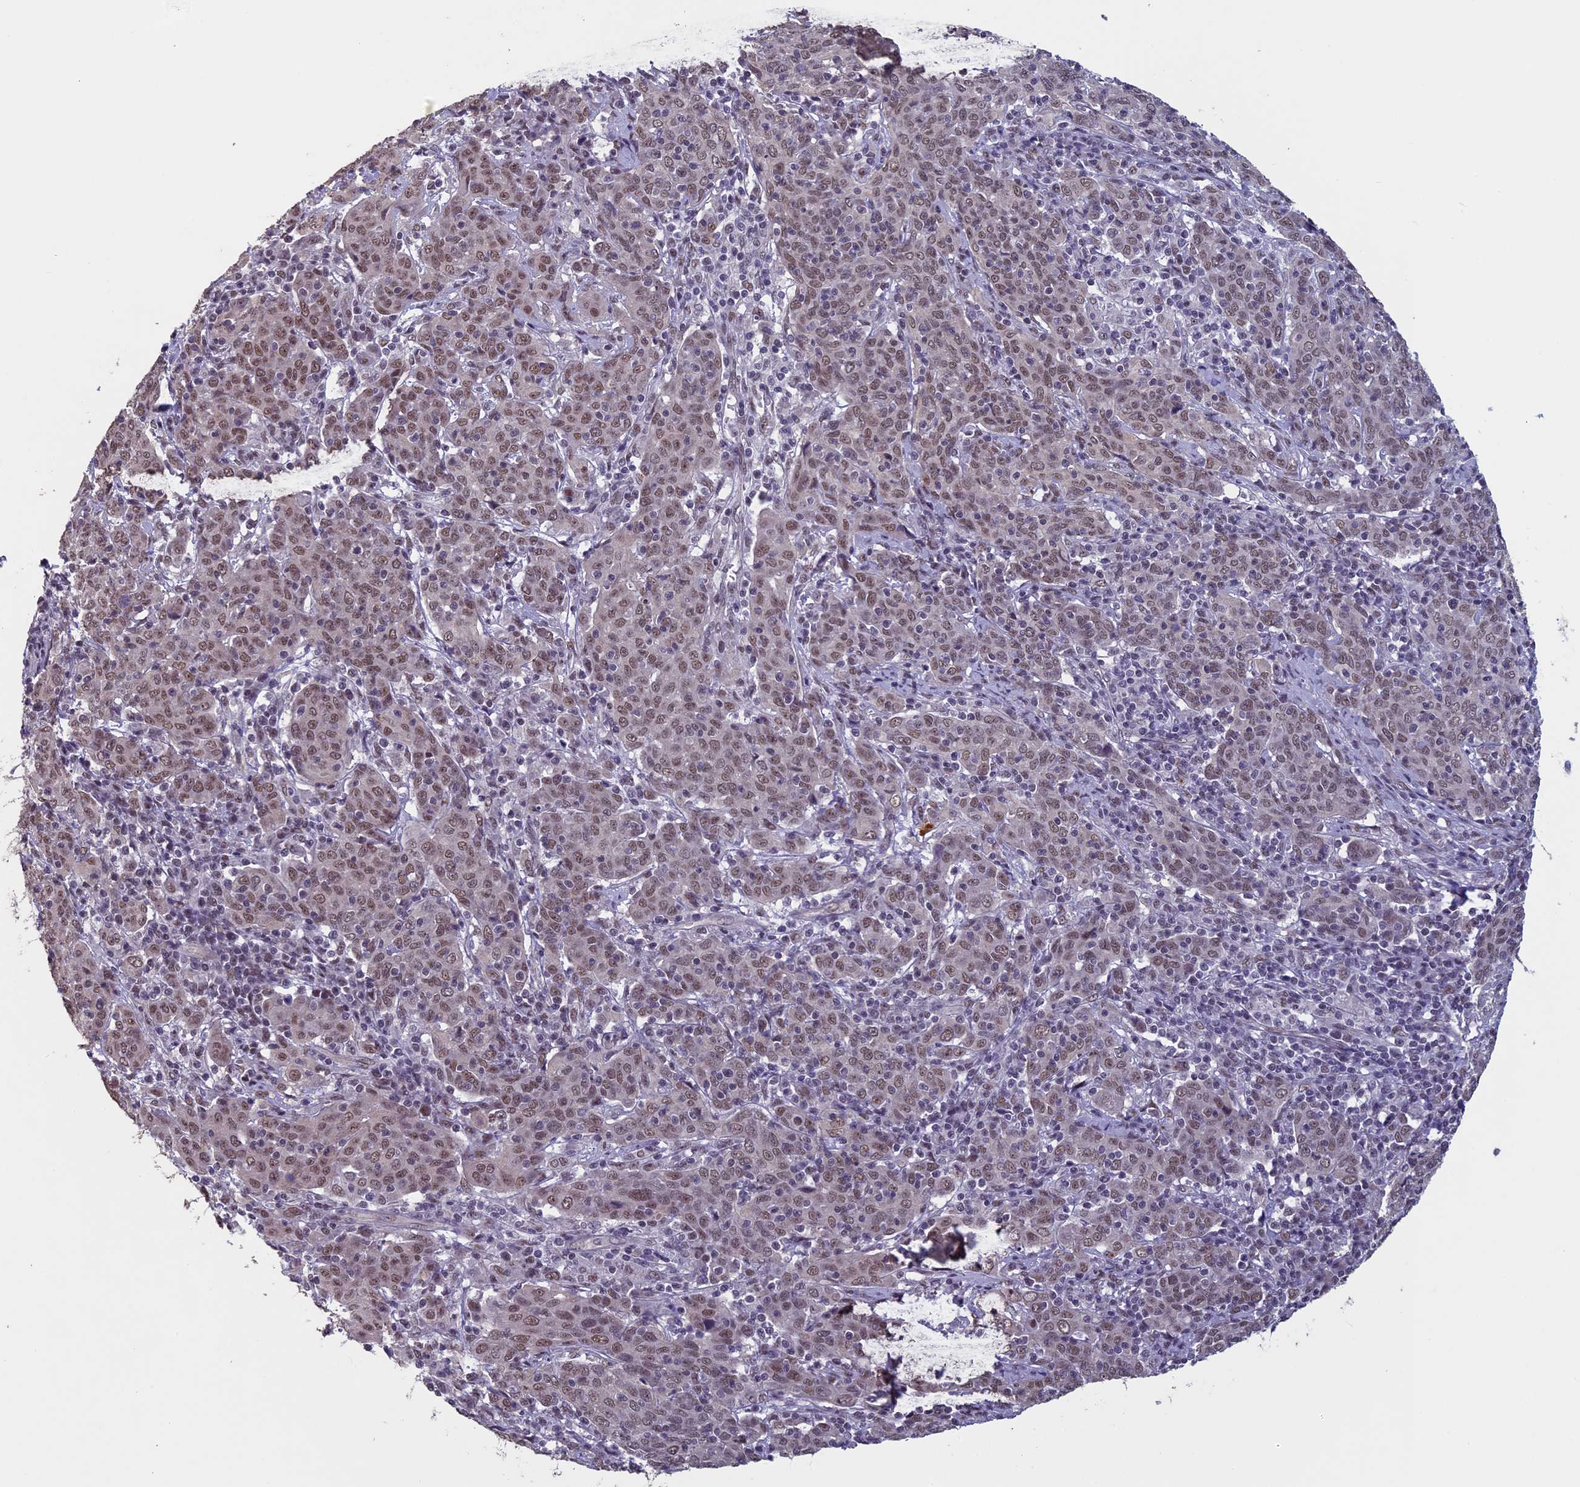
{"staining": {"intensity": "moderate", "quantity": ">75%", "location": "nuclear"}, "tissue": "cervical cancer", "cell_type": "Tumor cells", "image_type": "cancer", "snomed": [{"axis": "morphology", "description": "Squamous cell carcinoma, NOS"}, {"axis": "topography", "description": "Cervix"}], "caption": "High-magnification brightfield microscopy of cervical cancer stained with DAB (brown) and counterstained with hematoxylin (blue). tumor cells exhibit moderate nuclear positivity is present in approximately>75% of cells.", "gene": "RNF40", "patient": {"sex": "female", "age": 67}}